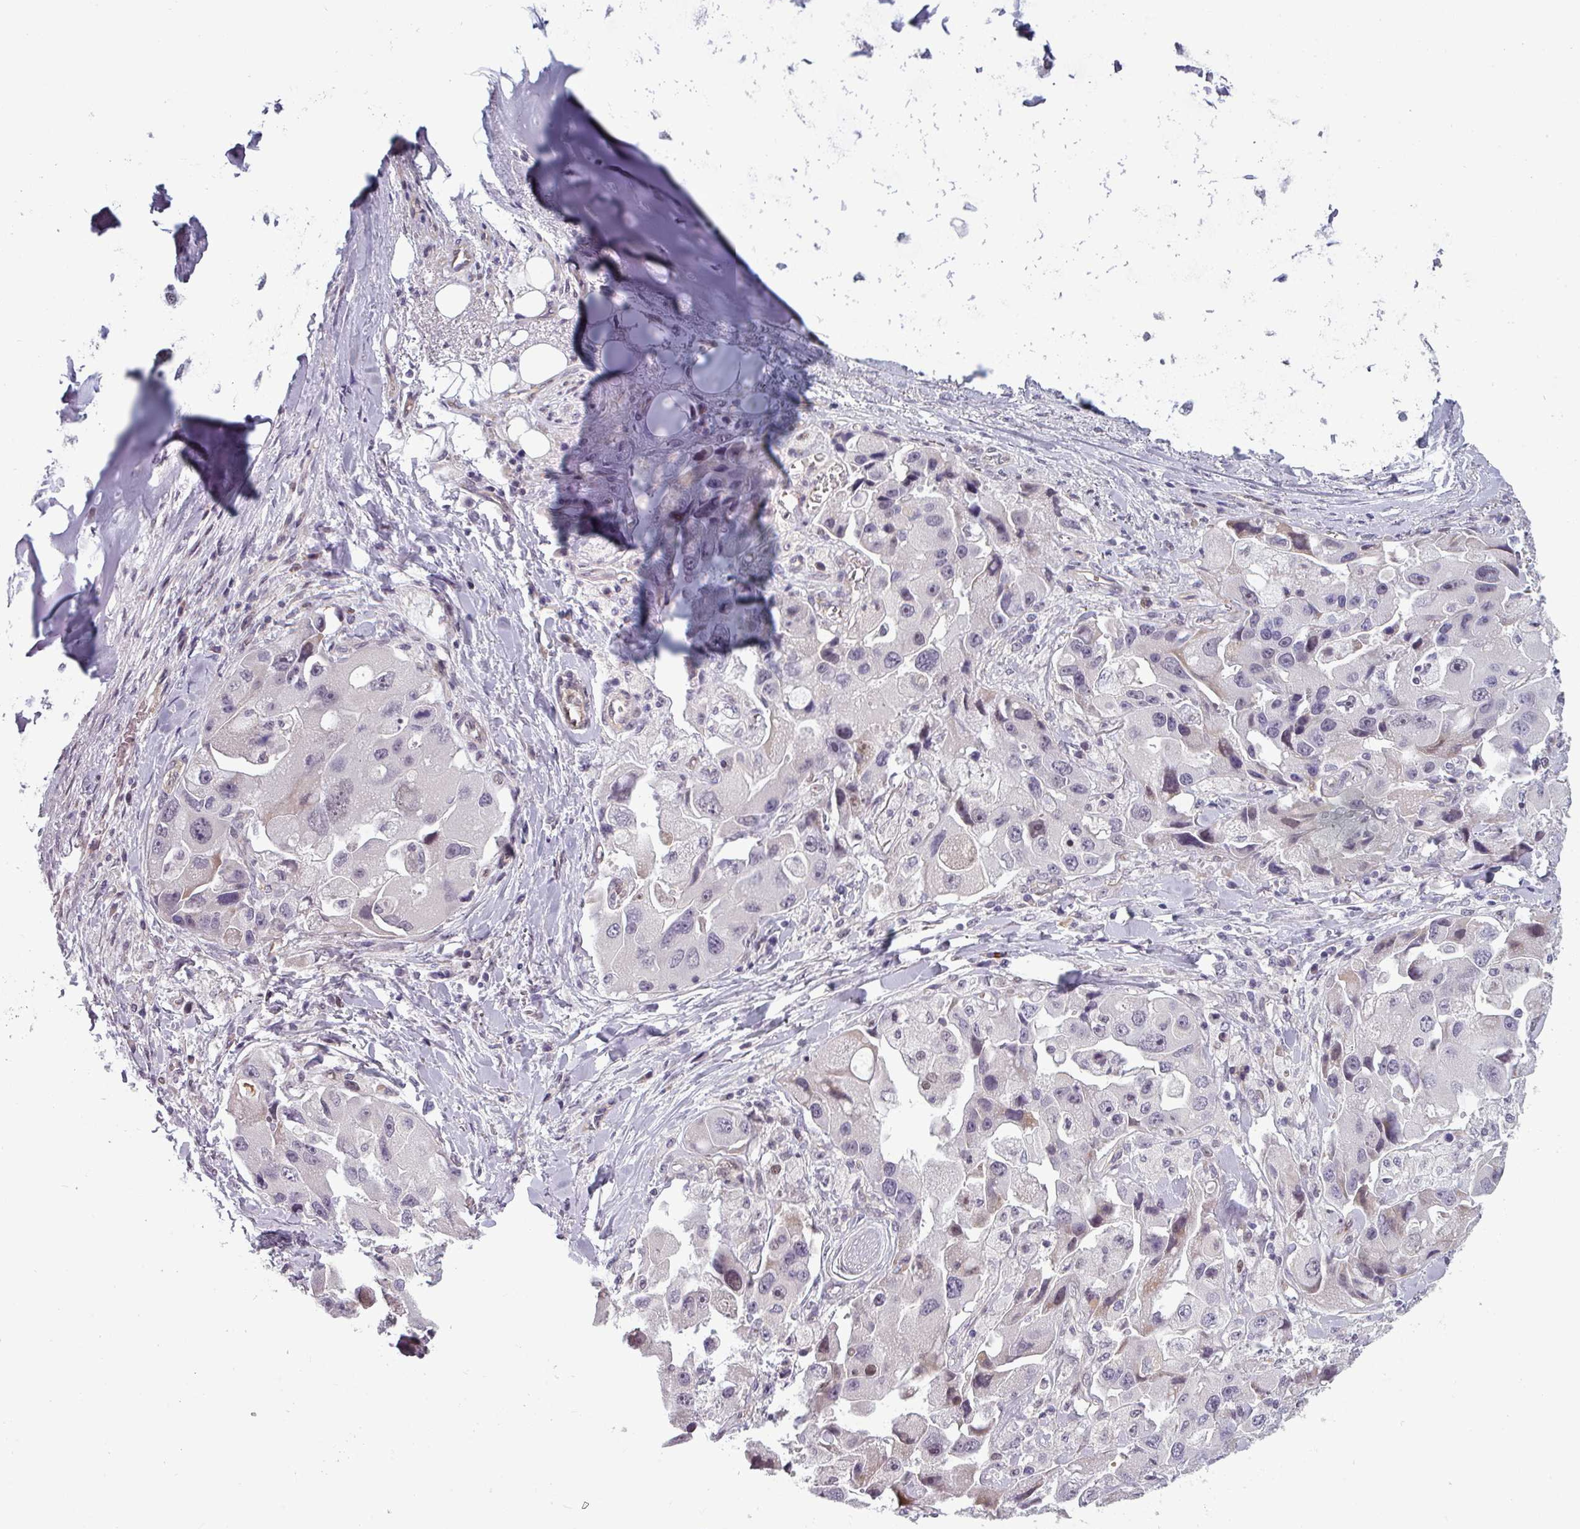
{"staining": {"intensity": "weak", "quantity": "<25%", "location": "cytoplasmic/membranous,nuclear"}, "tissue": "lung cancer", "cell_type": "Tumor cells", "image_type": "cancer", "snomed": [{"axis": "morphology", "description": "Adenocarcinoma, NOS"}, {"axis": "topography", "description": "Lung"}], "caption": "Tumor cells are negative for brown protein staining in lung adenocarcinoma.", "gene": "PRAMEF12", "patient": {"sex": "female", "age": 54}}